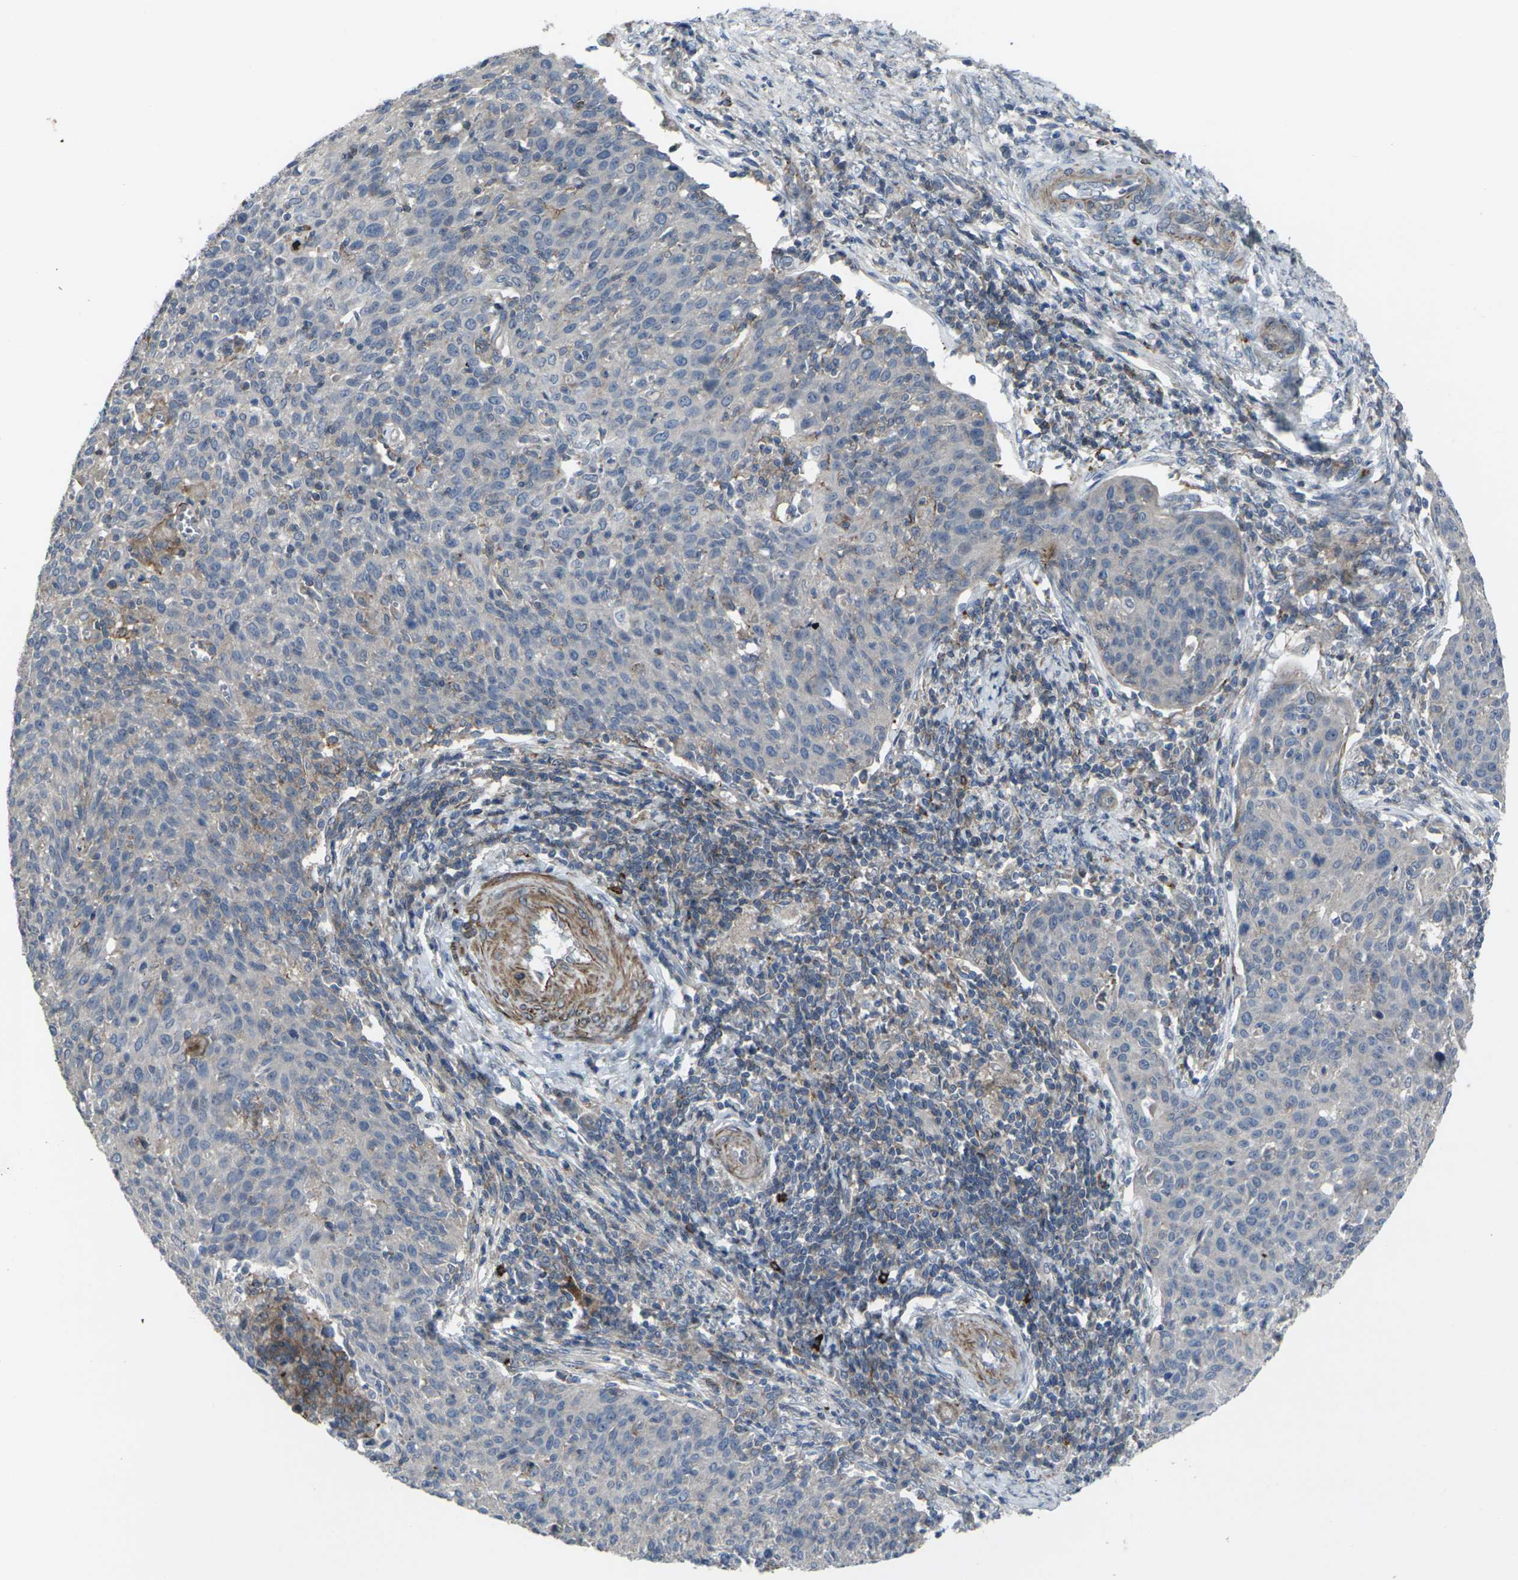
{"staining": {"intensity": "negative", "quantity": "none", "location": "none"}, "tissue": "cervical cancer", "cell_type": "Tumor cells", "image_type": "cancer", "snomed": [{"axis": "morphology", "description": "Squamous cell carcinoma, NOS"}, {"axis": "topography", "description": "Cervix"}], "caption": "Cervical squamous cell carcinoma stained for a protein using IHC demonstrates no expression tumor cells.", "gene": "CCR10", "patient": {"sex": "female", "age": 38}}